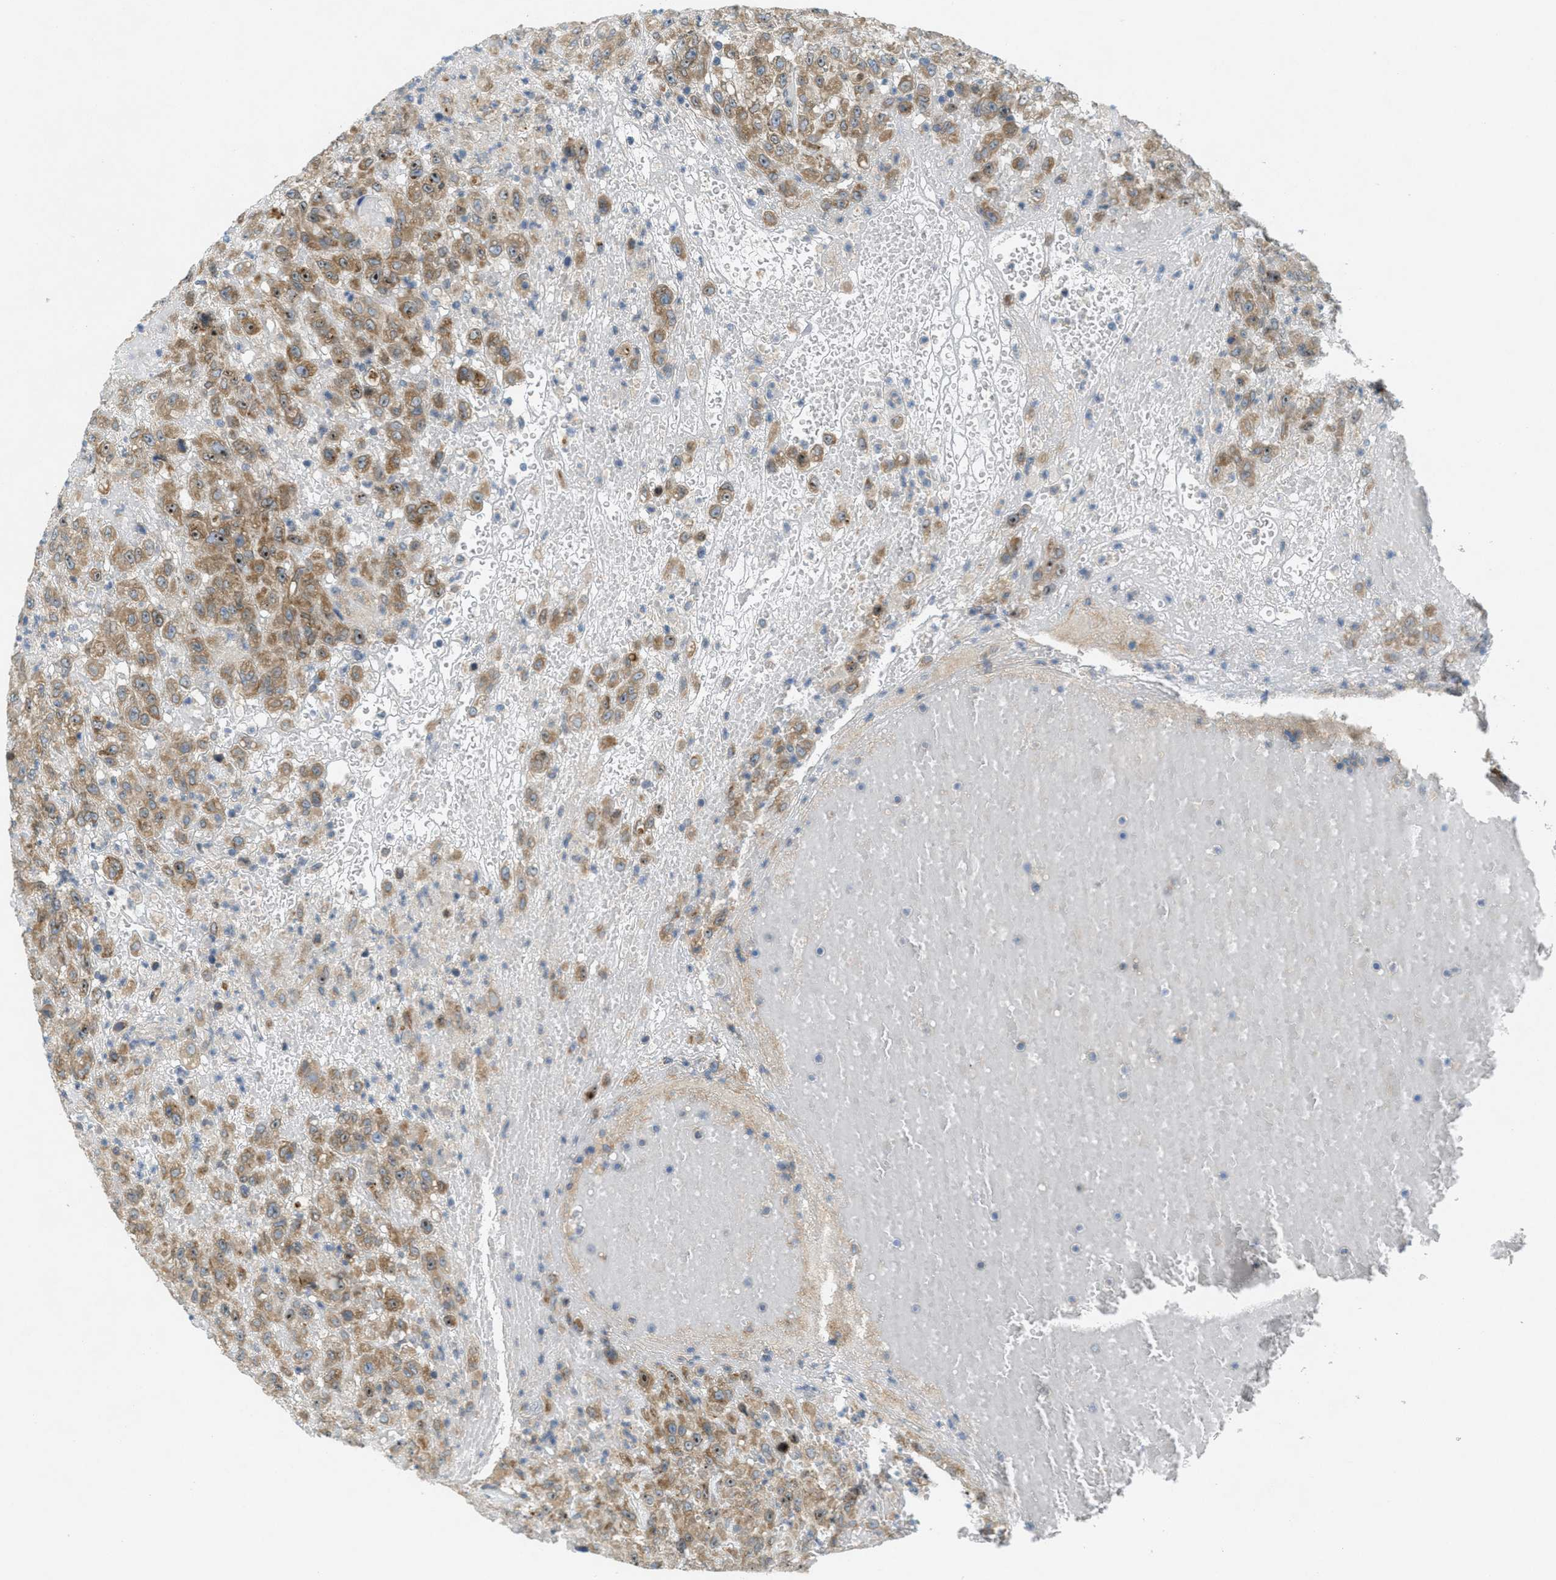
{"staining": {"intensity": "moderate", "quantity": ">75%", "location": "cytoplasmic/membranous,nuclear"}, "tissue": "urothelial cancer", "cell_type": "Tumor cells", "image_type": "cancer", "snomed": [{"axis": "morphology", "description": "Urothelial carcinoma, High grade"}, {"axis": "topography", "description": "Urinary bladder"}], "caption": "This micrograph reveals immunohistochemistry staining of high-grade urothelial carcinoma, with medium moderate cytoplasmic/membranous and nuclear positivity in approximately >75% of tumor cells.", "gene": "SIGMAR1", "patient": {"sex": "male", "age": 46}}